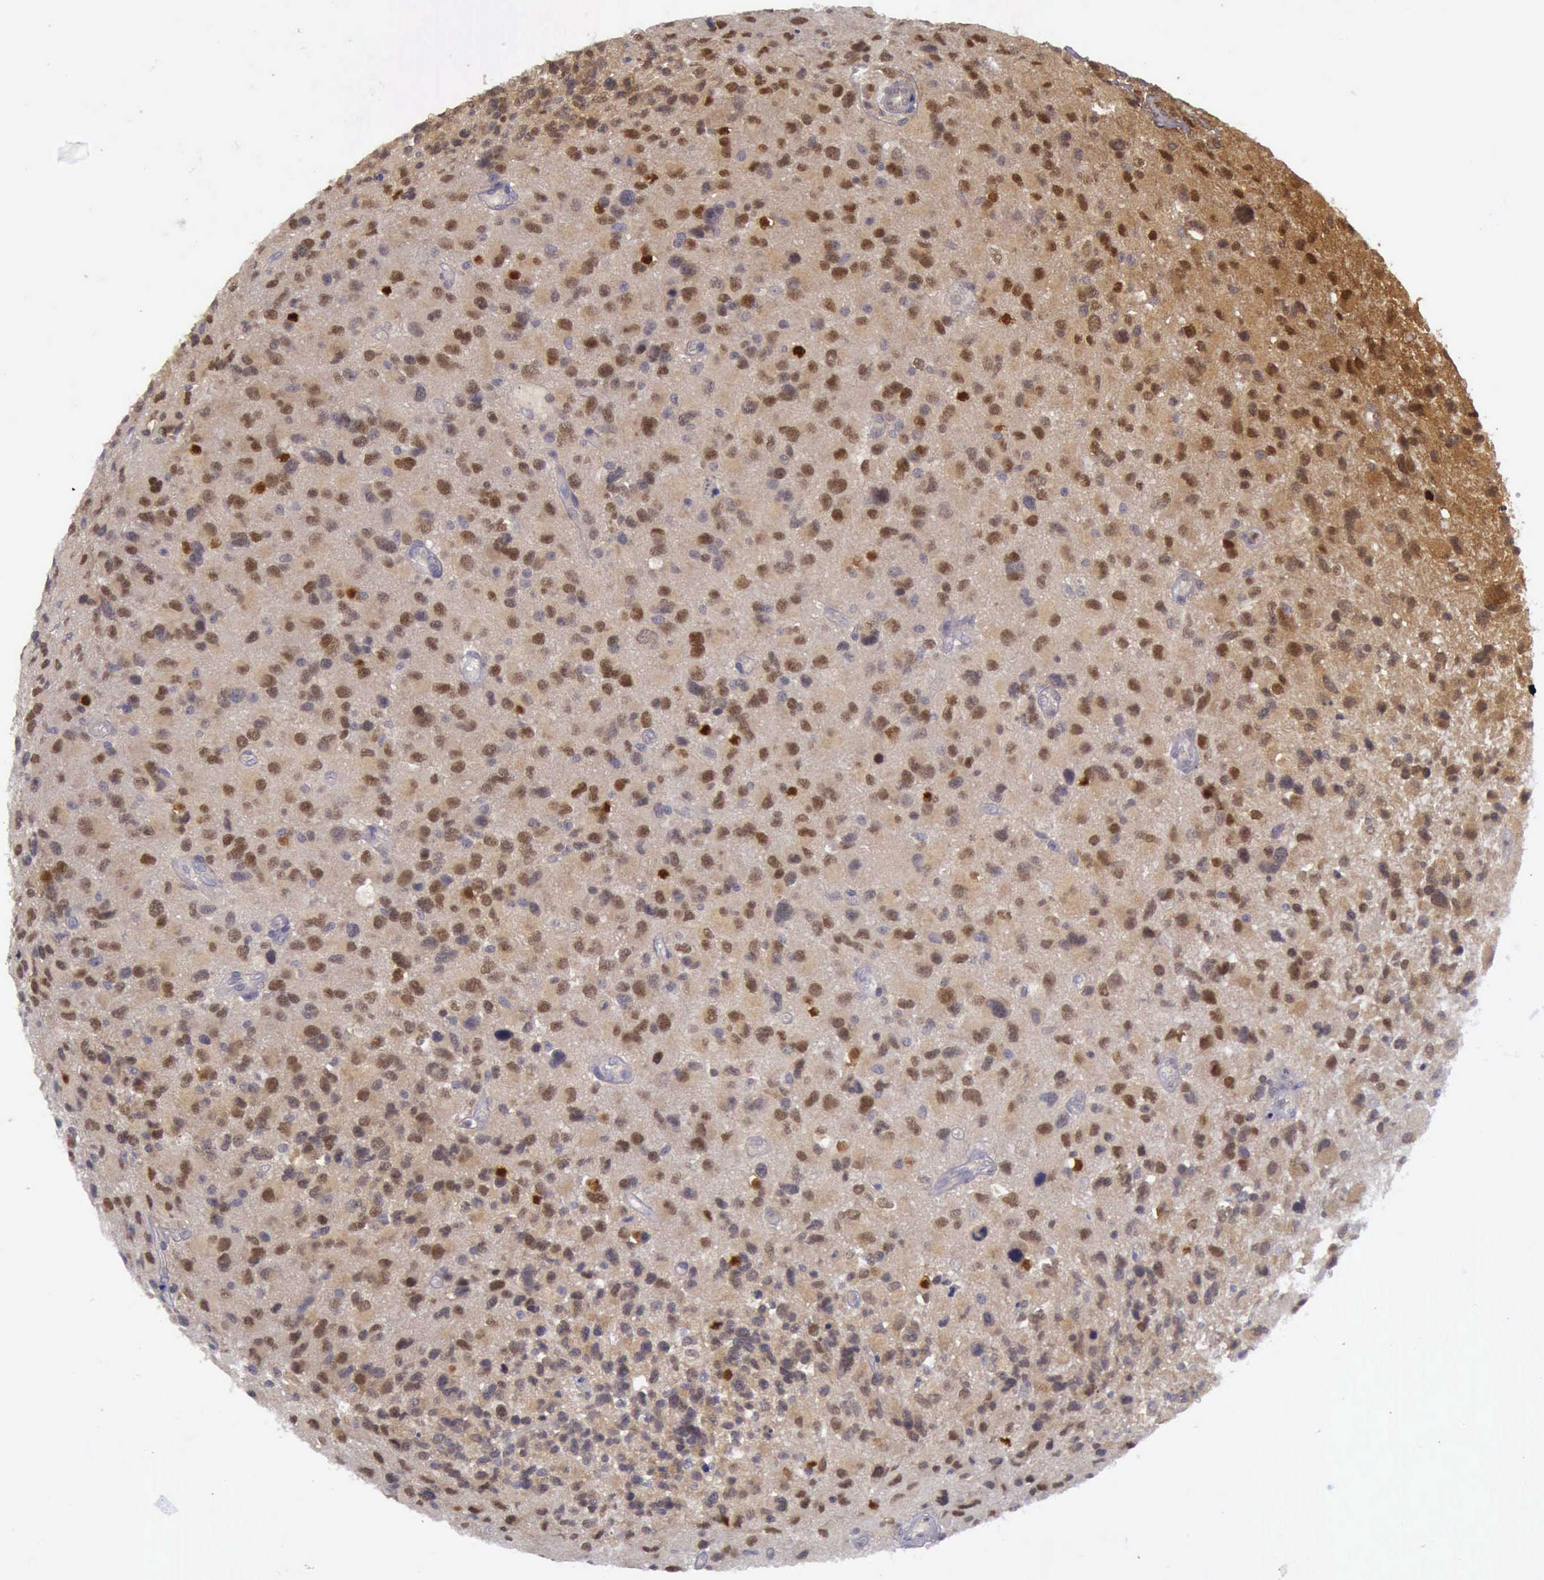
{"staining": {"intensity": "strong", "quantity": ">75%", "location": "cytoplasmic/membranous,nuclear"}, "tissue": "glioma", "cell_type": "Tumor cells", "image_type": "cancer", "snomed": [{"axis": "morphology", "description": "Glioma, malignant, High grade"}, {"axis": "topography", "description": "Brain"}], "caption": "A brown stain highlights strong cytoplasmic/membranous and nuclear expression of a protein in high-grade glioma (malignant) tumor cells. Using DAB (brown) and hematoxylin (blue) stains, captured at high magnification using brightfield microscopy.", "gene": "ARNT2", "patient": {"sex": "male", "age": 69}}